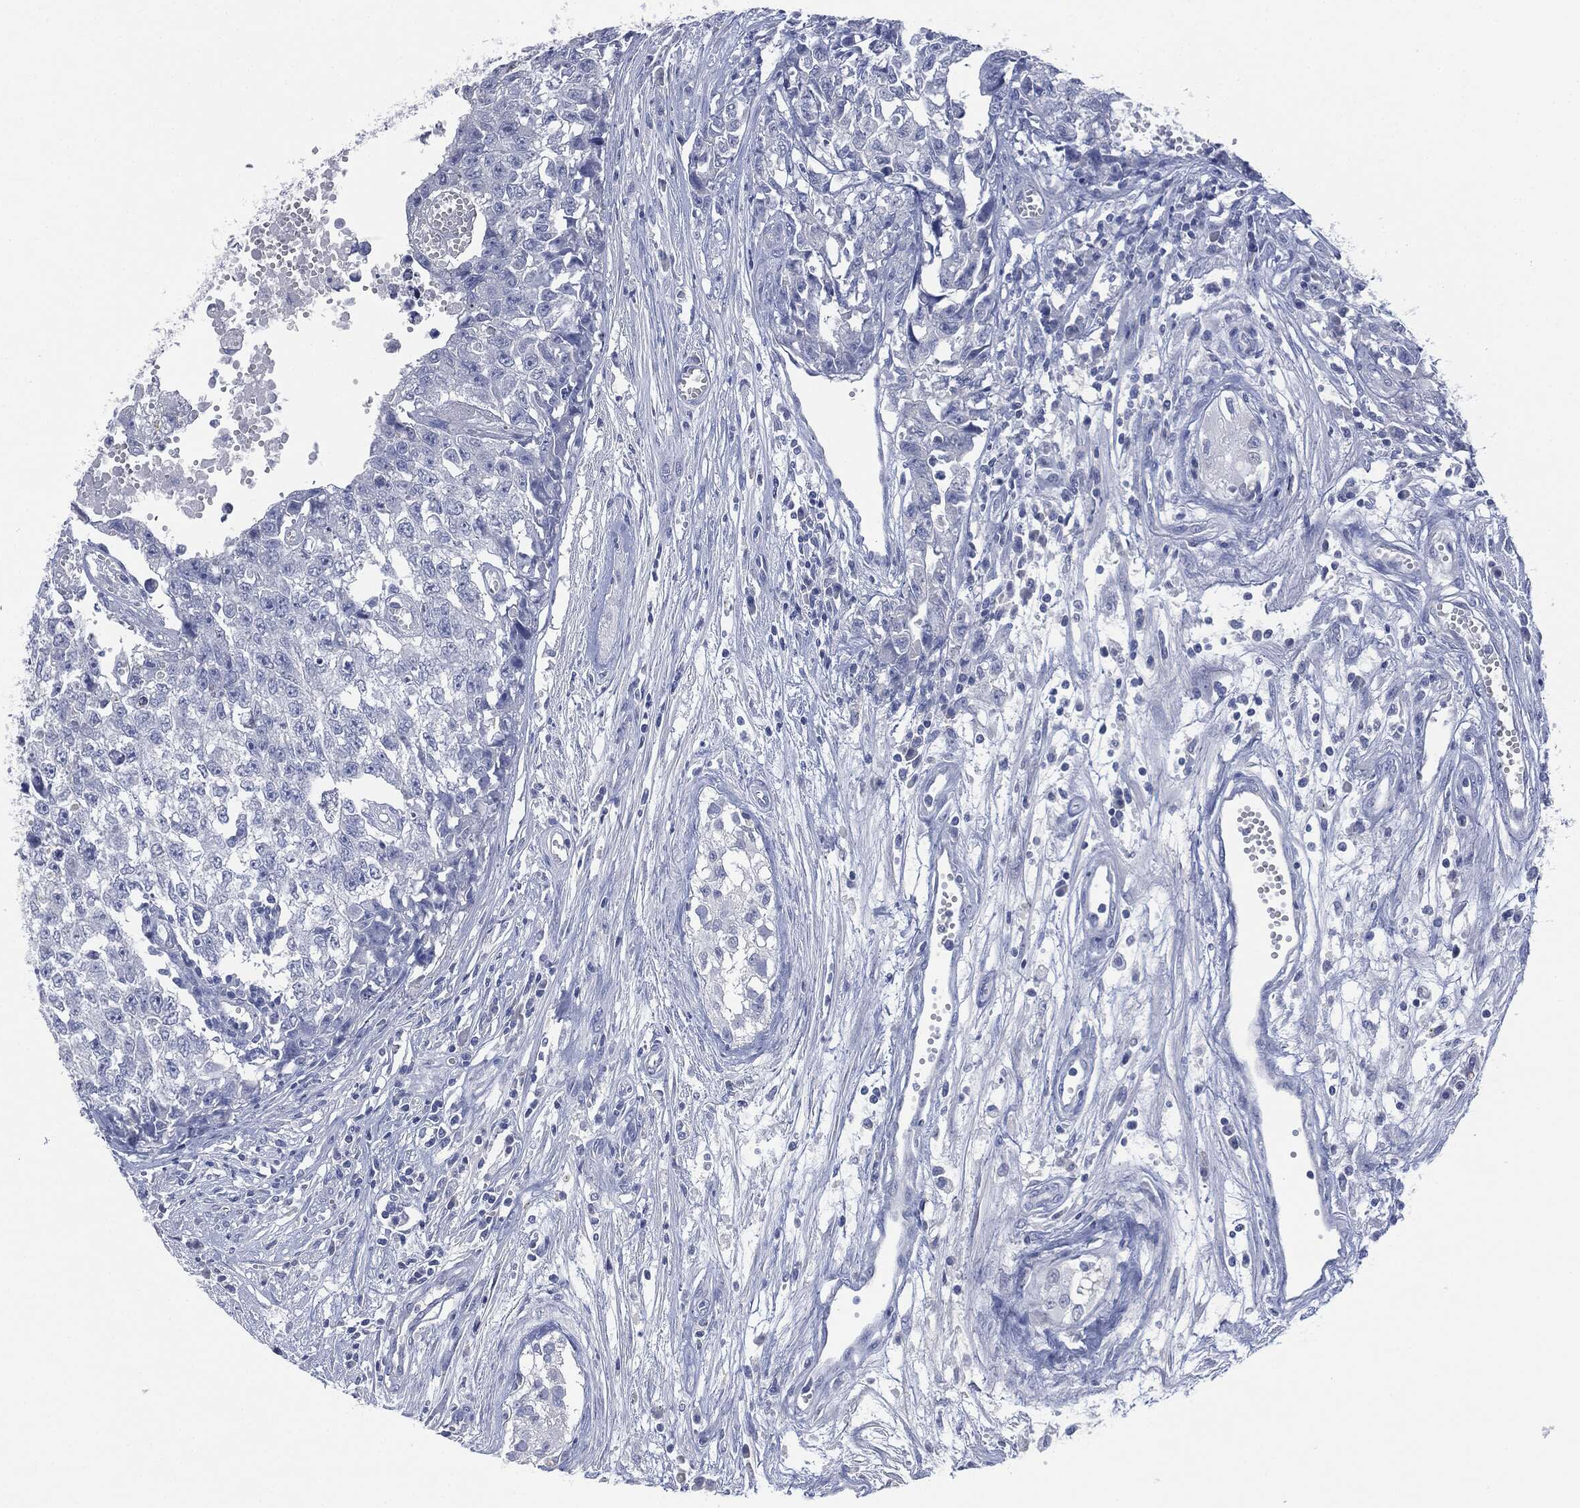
{"staining": {"intensity": "negative", "quantity": "none", "location": "none"}, "tissue": "testis cancer", "cell_type": "Tumor cells", "image_type": "cancer", "snomed": [{"axis": "morphology", "description": "Seminoma, NOS"}, {"axis": "morphology", "description": "Carcinoma, Embryonal, NOS"}, {"axis": "topography", "description": "Testis"}], "caption": "Tumor cells are negative for protein expression in human testis cancer. The staining is performed using DAB (3,3'-diaminobenzidine) brown chromogen with nuclei counter-stained in using hematoxylin.", "gene": "MUC16", "patient": {"sex": "male", "age": 22}}